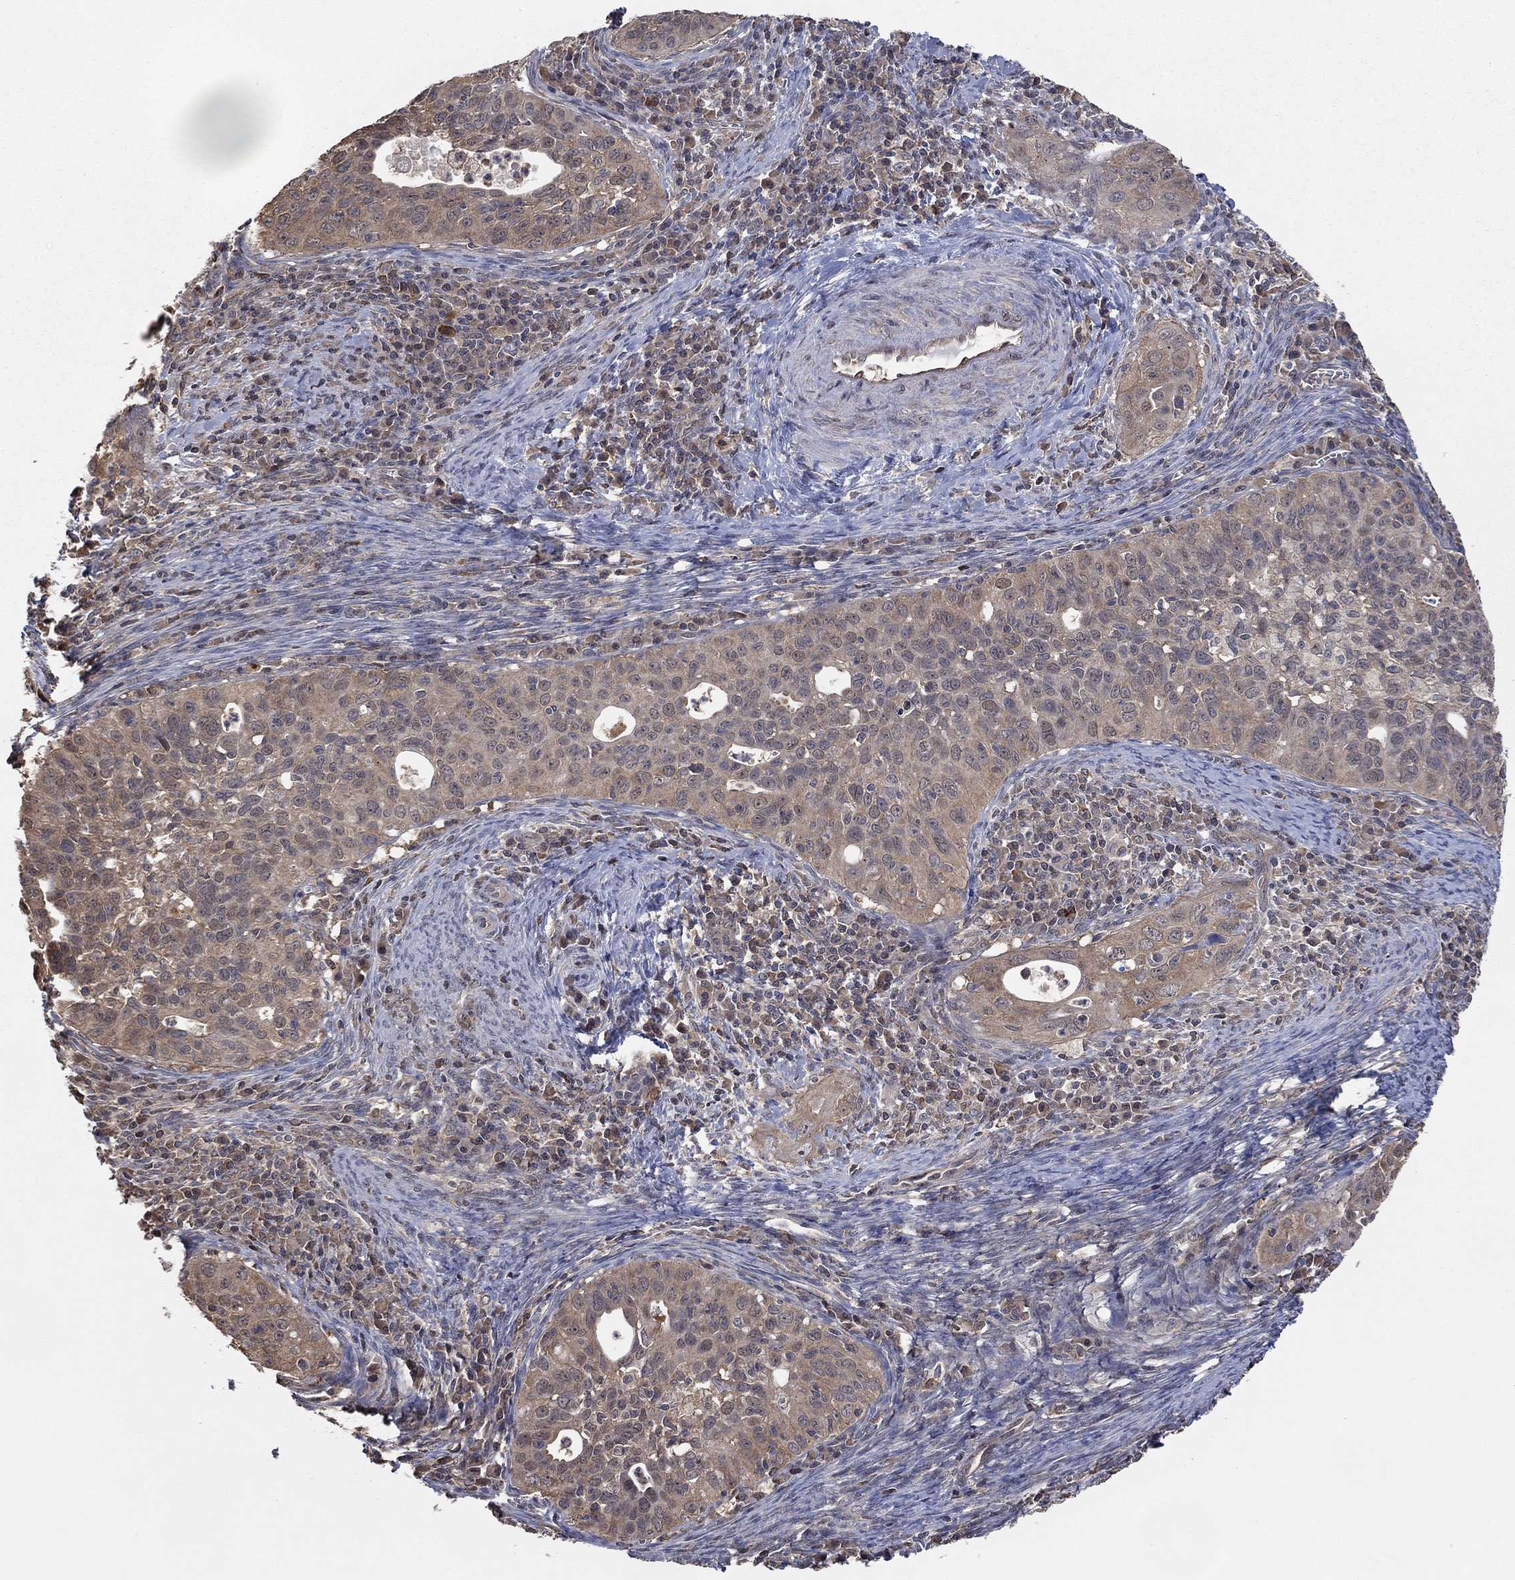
{"staining": {"intensity": "weak", "quantity": "25%-75%", "location": "cytoplasmic/membranous"}, "tissue": "cervical cancer", "cell_type": "Tumor cells", "image_type": "cancer", "snomed": [{"axis": "morphology", "description": "Squamous cell carcinoma, NOS"}, {"axis": "topography", "description": "Cervix"}], "caption": "A brown stain shows weak cytoplasmic/membranous staining of a protein in cervical cancer tumor cells.", "gene": "RNF114", "patient": {"sex": "female", "age": 26}}